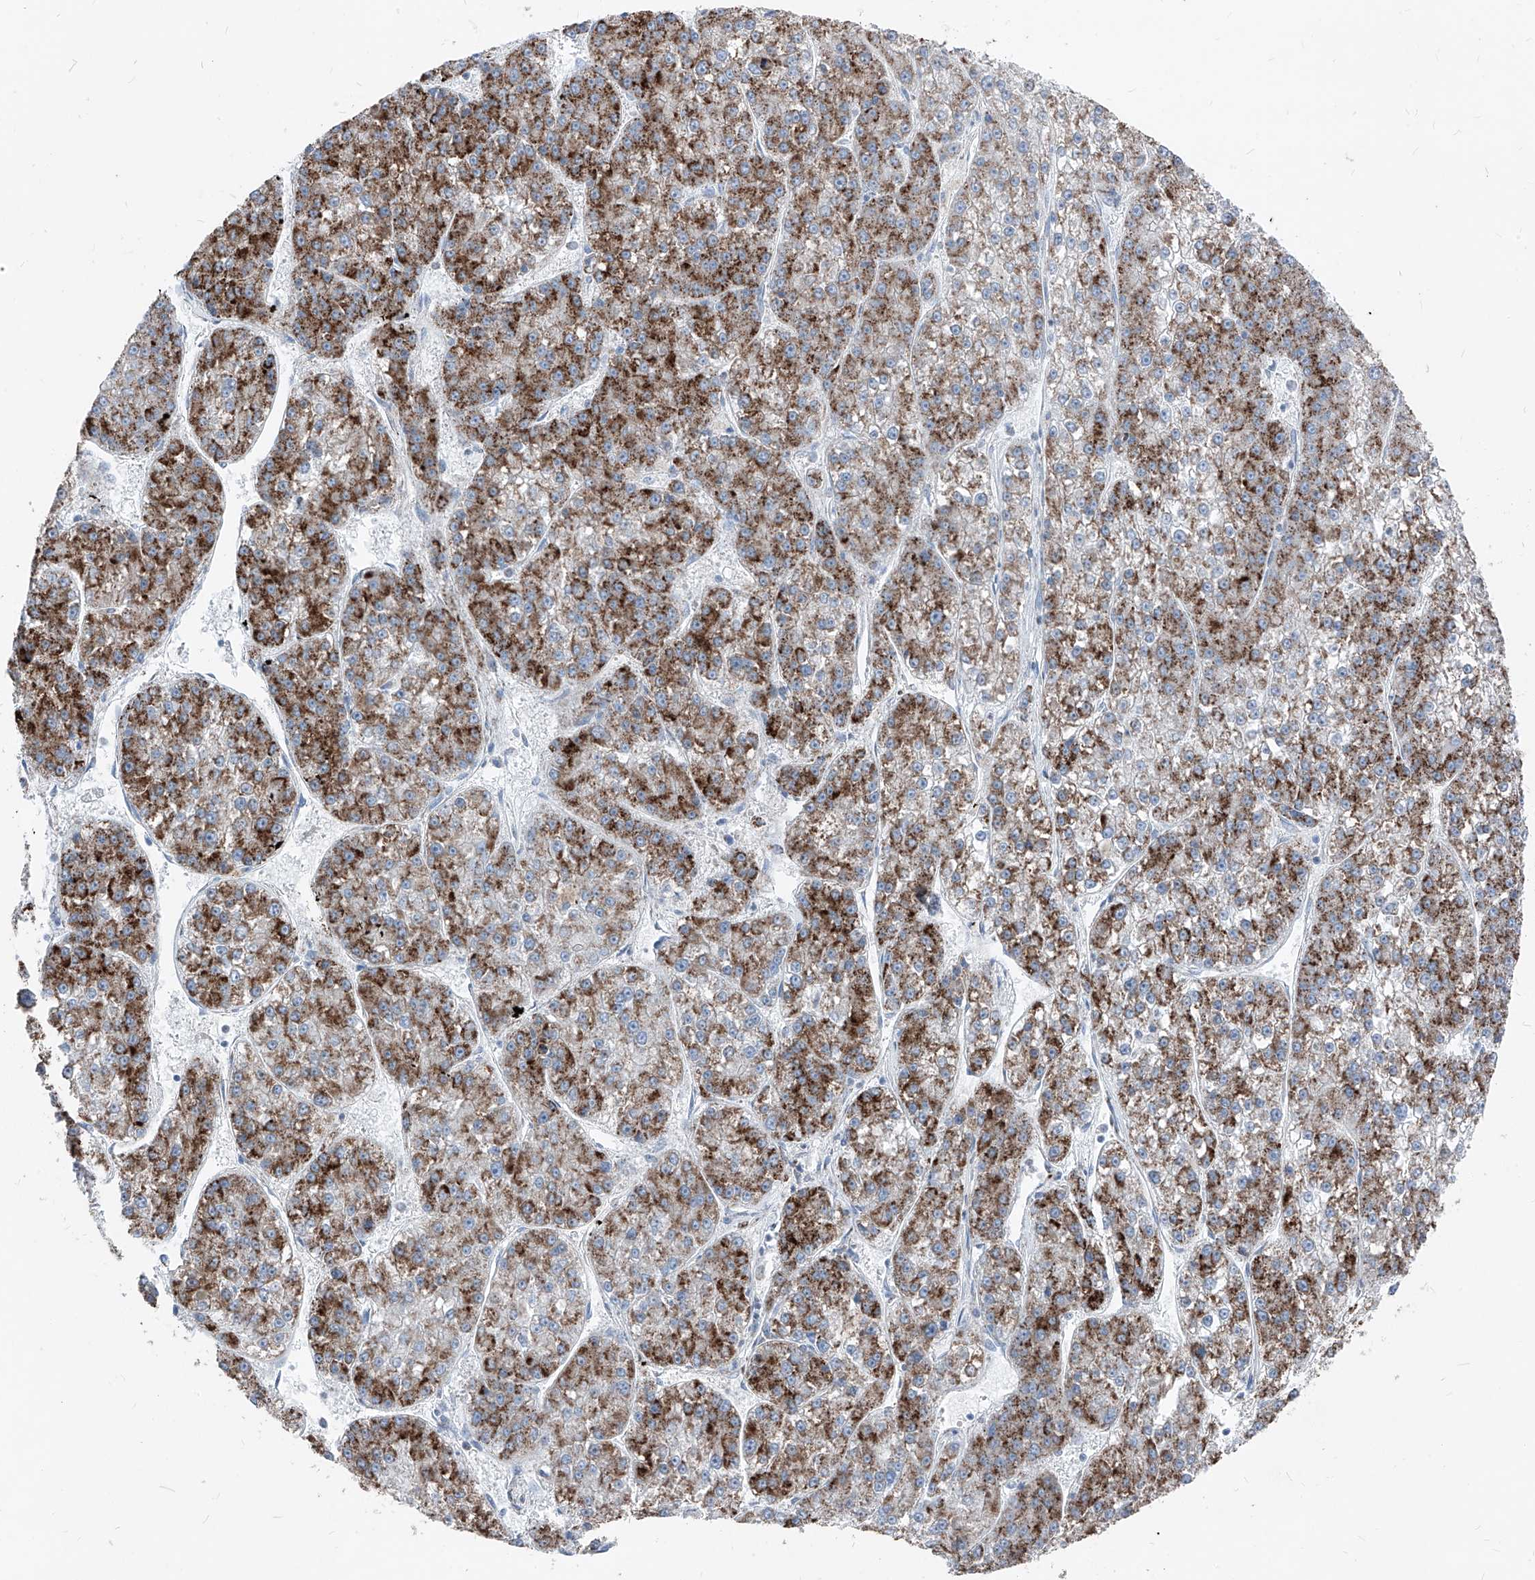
{"staining": {"intensity": "strong", "quantity": ">75%", "location": "cytoplasmic/membranous"}, "tissue": "liver cancer", "cell_type": "Tumor cells", "image_type": "cancer", "snomed": [{"axis": "morphology", "description": "Carcinoma, Hepatocellular, NOS"}, {"axis": "topography", "description": "Liver"}], "caption": "Protein expression by IHC exhibits strong cytoplasmic/membranous positivity in about >75% of tumor cells in liver hepatocellular carcinoma.", "gene": "AGPS", "patient": {"sex": "female", "age": 73}}